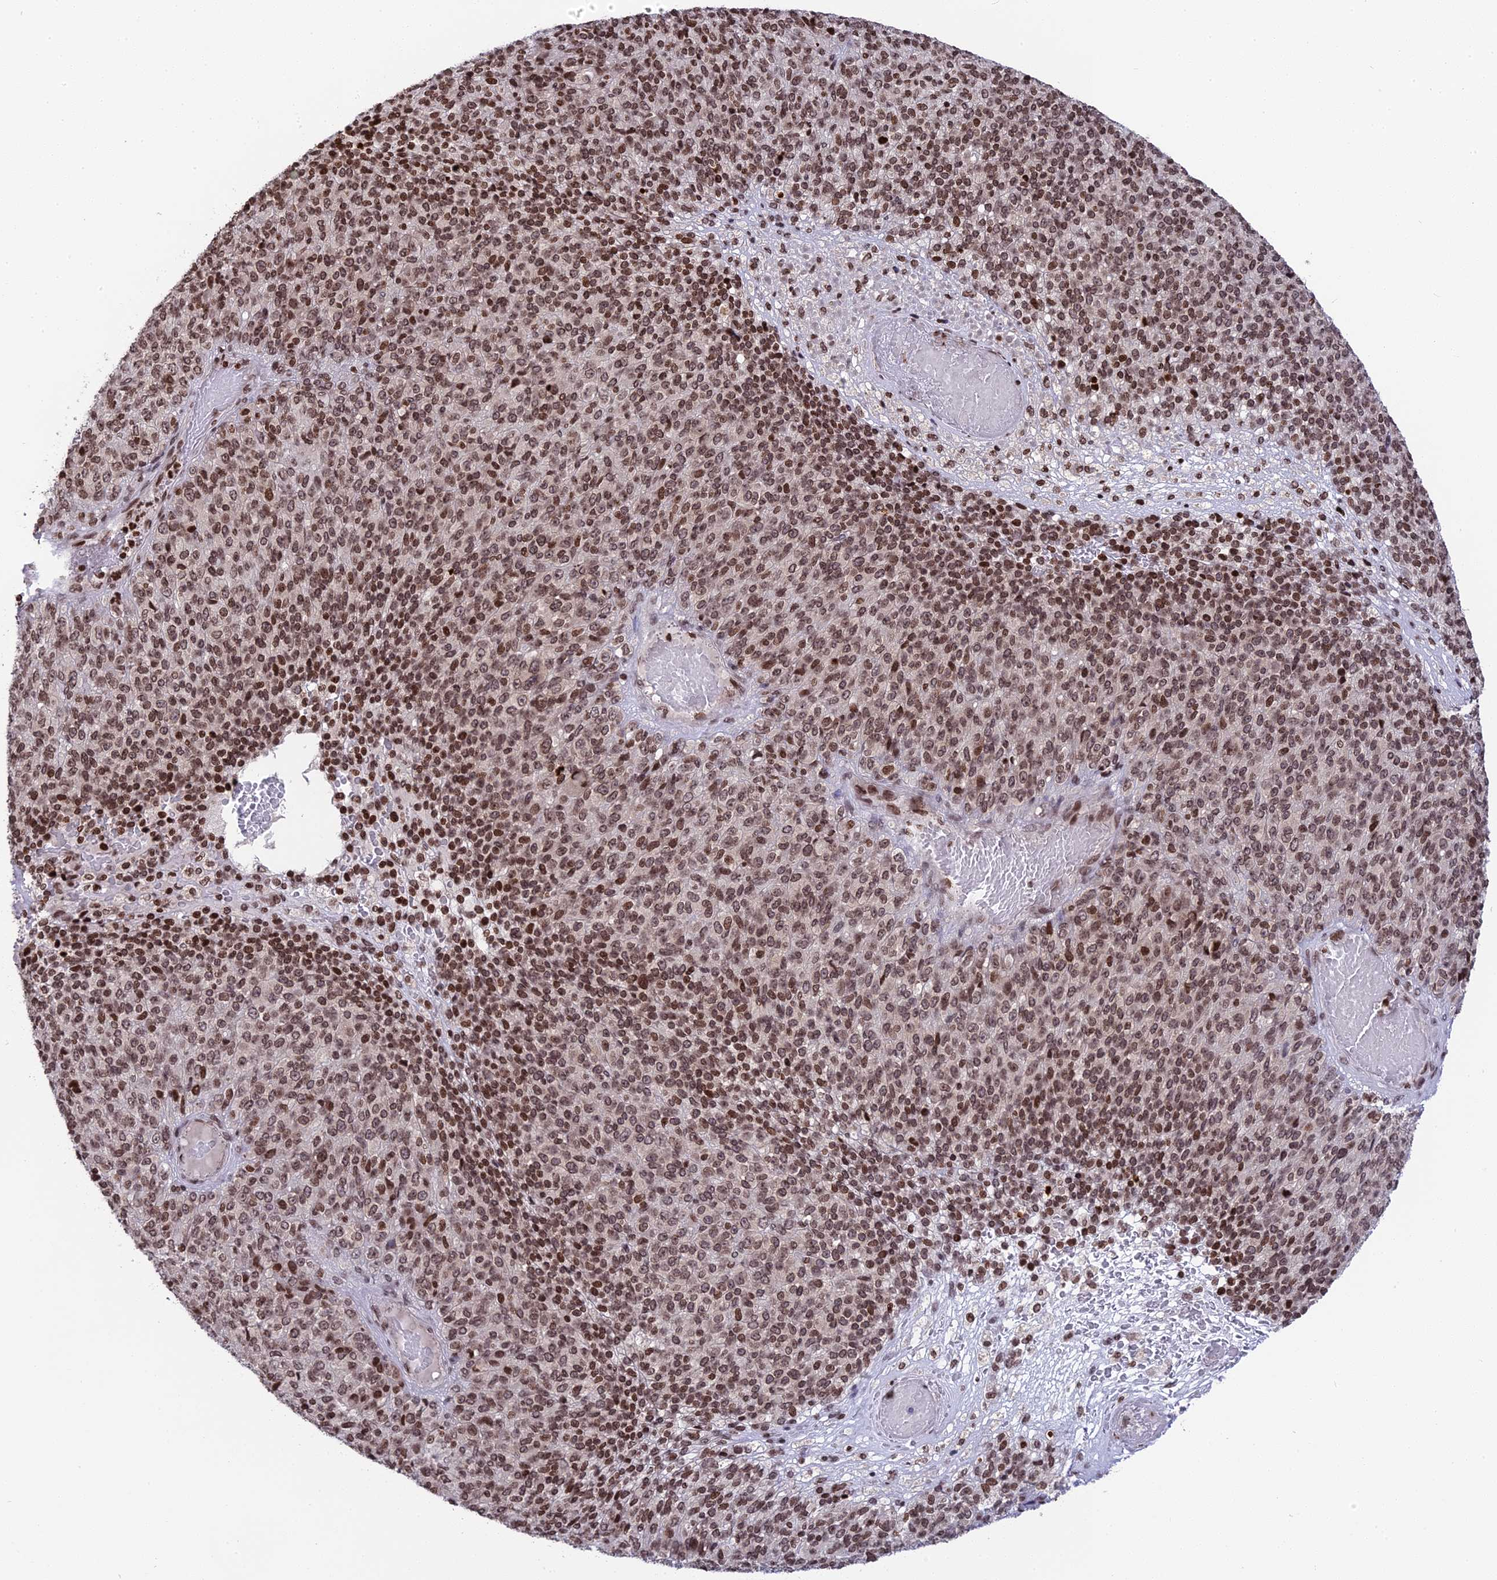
{"staining": {"intensity": "moderate", "quantity": ">75%", "location": "nuclear"}, "tissue": "melanoma", "cell_type": "Tumor cells", "image_type": "cancer", "snomed": [{"axis": "morphology", "description": "Malignant melanoma, Metastatic site"}, {"axis": "topography", "description": "Brain"}], "caption": "Immunohistochemistry (DAB (3,3'-diaminobenzidine)) staining of malignant melanoma (metastatic site) exhibits moderate nuclear protein expression in about >75% of tumor cells.", "gene": "TET2", "patient": {"sex": "female", "age": 56}}